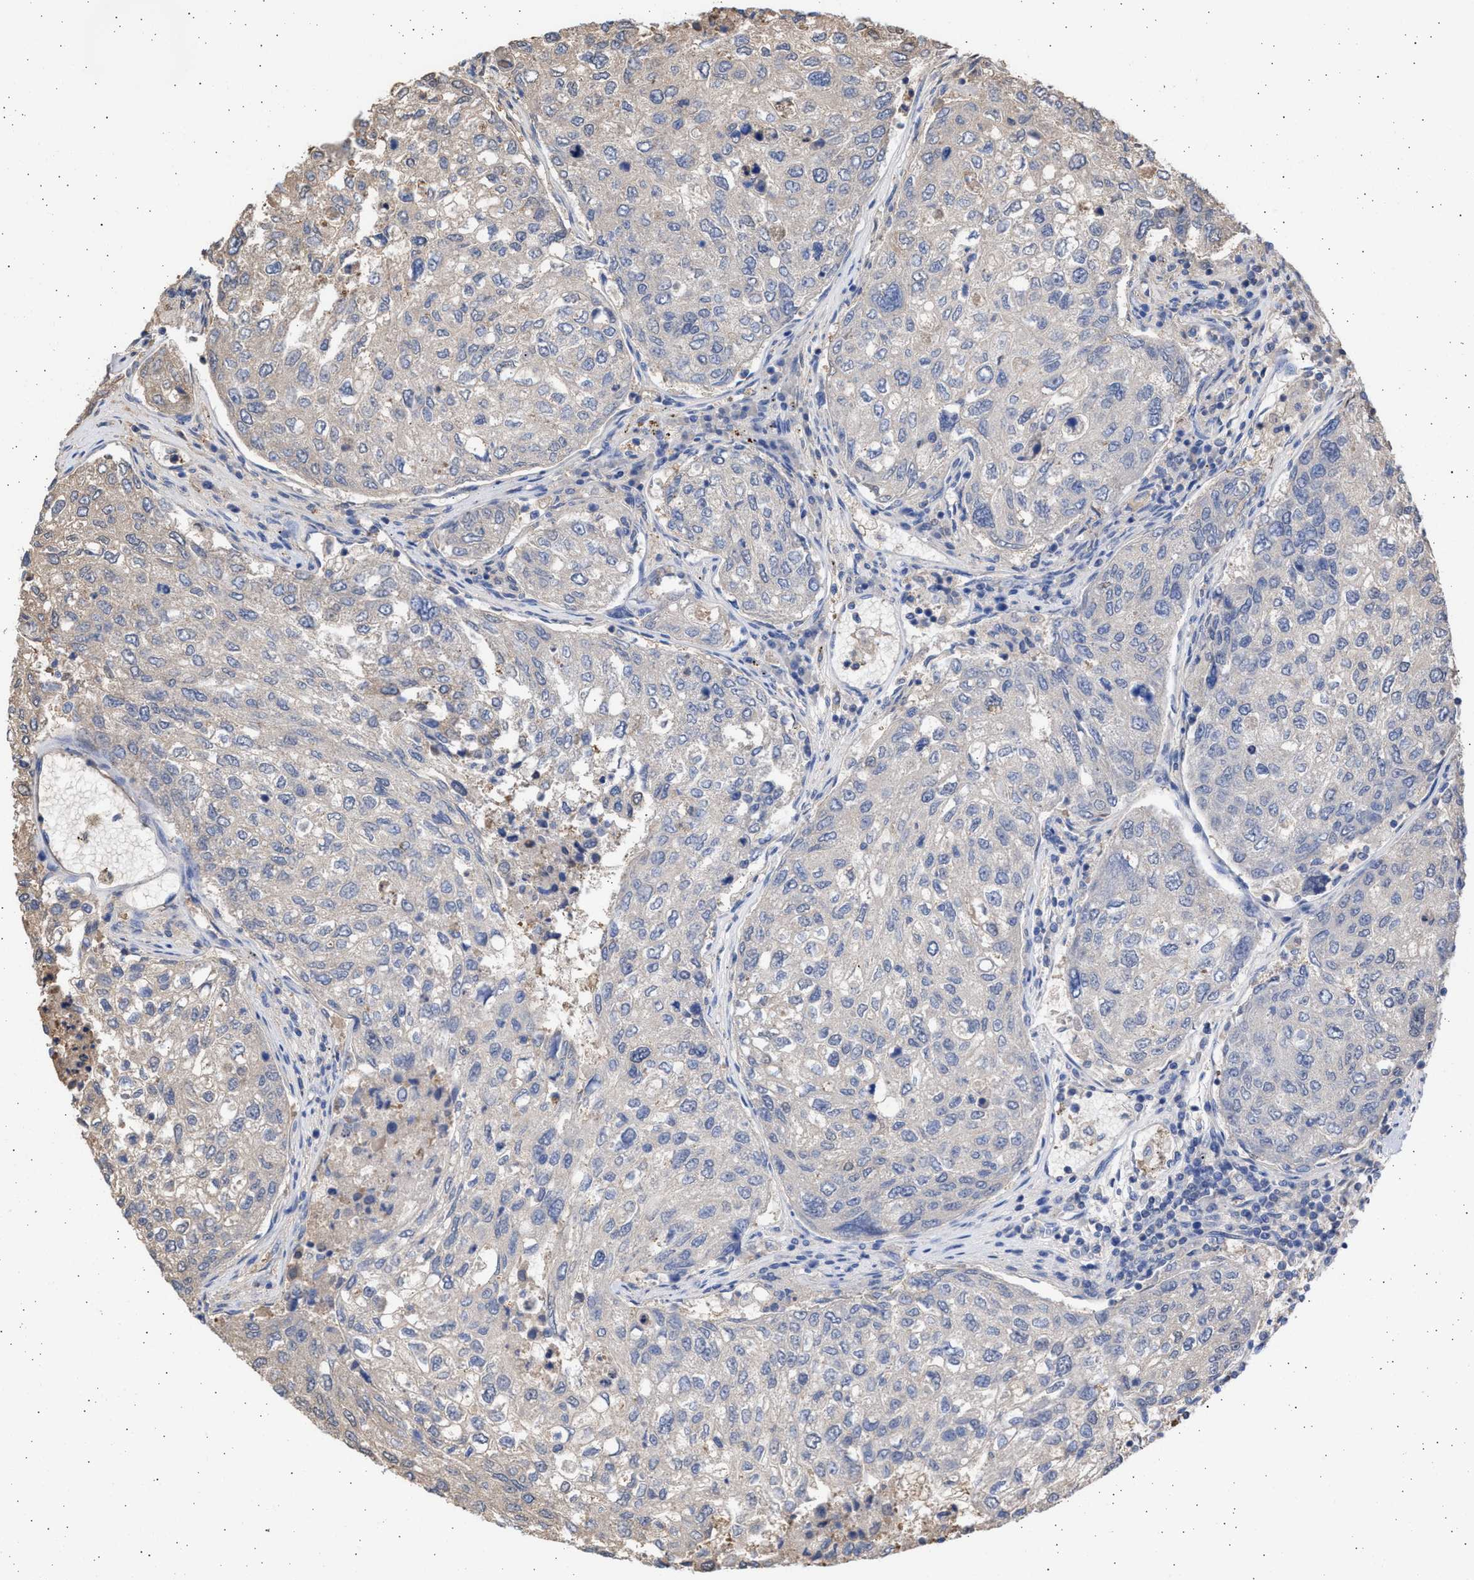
{"staining": {"intensity": "weak", "quantity": "<25%", "location": "cytoplasmic/membranous"}, "tissue": "urothelial cancer", "cell_type": "Tumor cells", "image_type": "cancer", "snomed": [{"axis": "morphology", "description": "Urothelial carcinoma, High grade"}, {"axis": "topography", "description": "Lymph node"}, {"axis": "topography", "description": "Urinary bladder"}], "caption": "A photomicrograph of urothelial cancer stained for a protein displays no brown staining in tumor cells. Nuclei are stained in blue.", "gene": "ALDOC", "patient": {"sex": "male", "age": 51}}